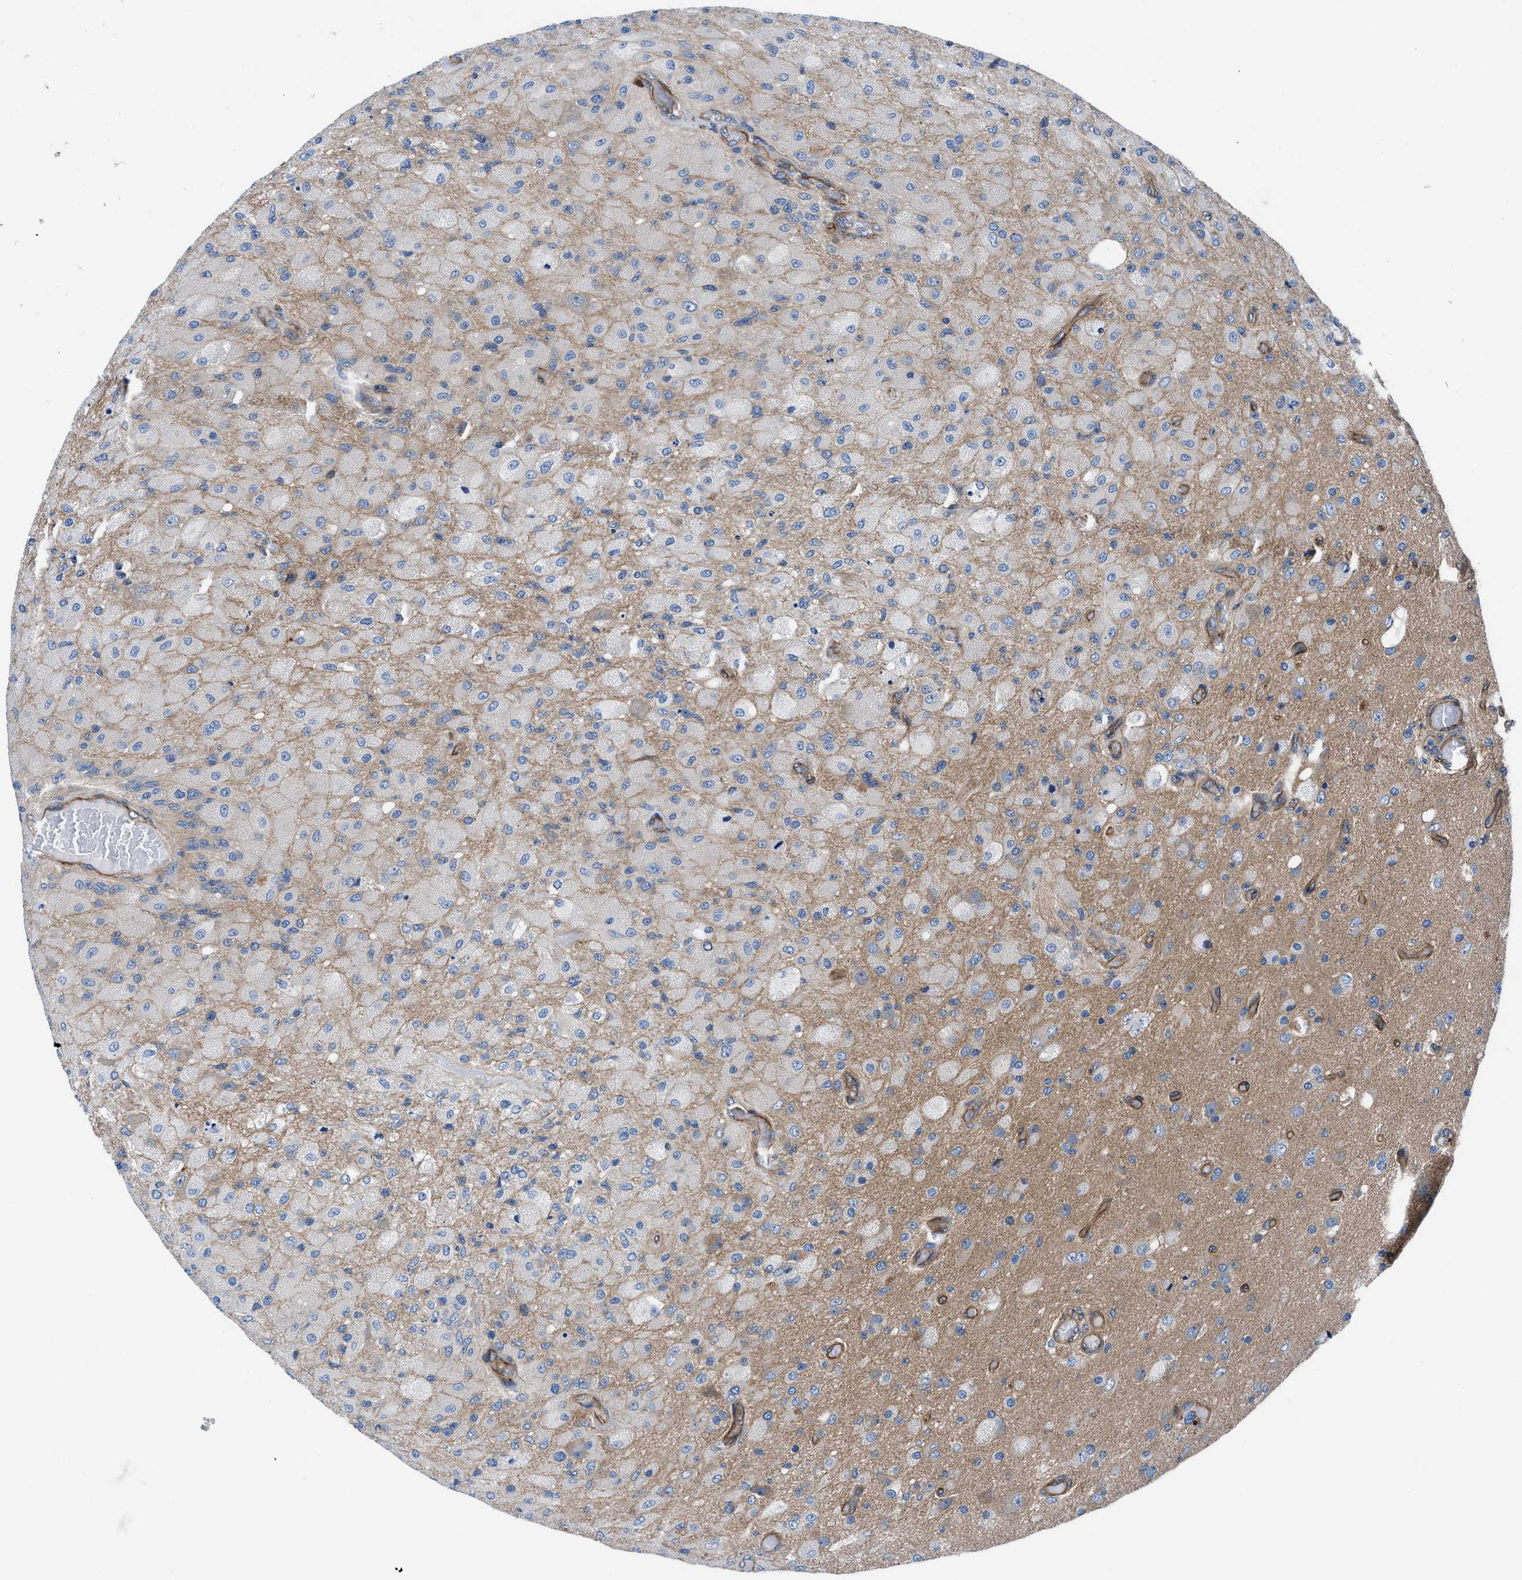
{"staining": {"intensity": "weak", "quantity": "<25%", "location": "cytoplasmic/membranous"}, "tissue": "glioma", "cell_type": "Tumor cells", "image_type": "cancer", "snomed": [{"axis": "morphology", "description": "Normal tissue, NOS"}, {"axis": "morphology", "description": "Glioma, malignant, High grade"}, {"axis": "topography", "description": "Cerebral cortex"}], "caption": "Protein analysis of glioma exhibits no significant expression in tumor cells.", "gene": "TRIP4", "patient": {"sex": "male", "age": 77}}